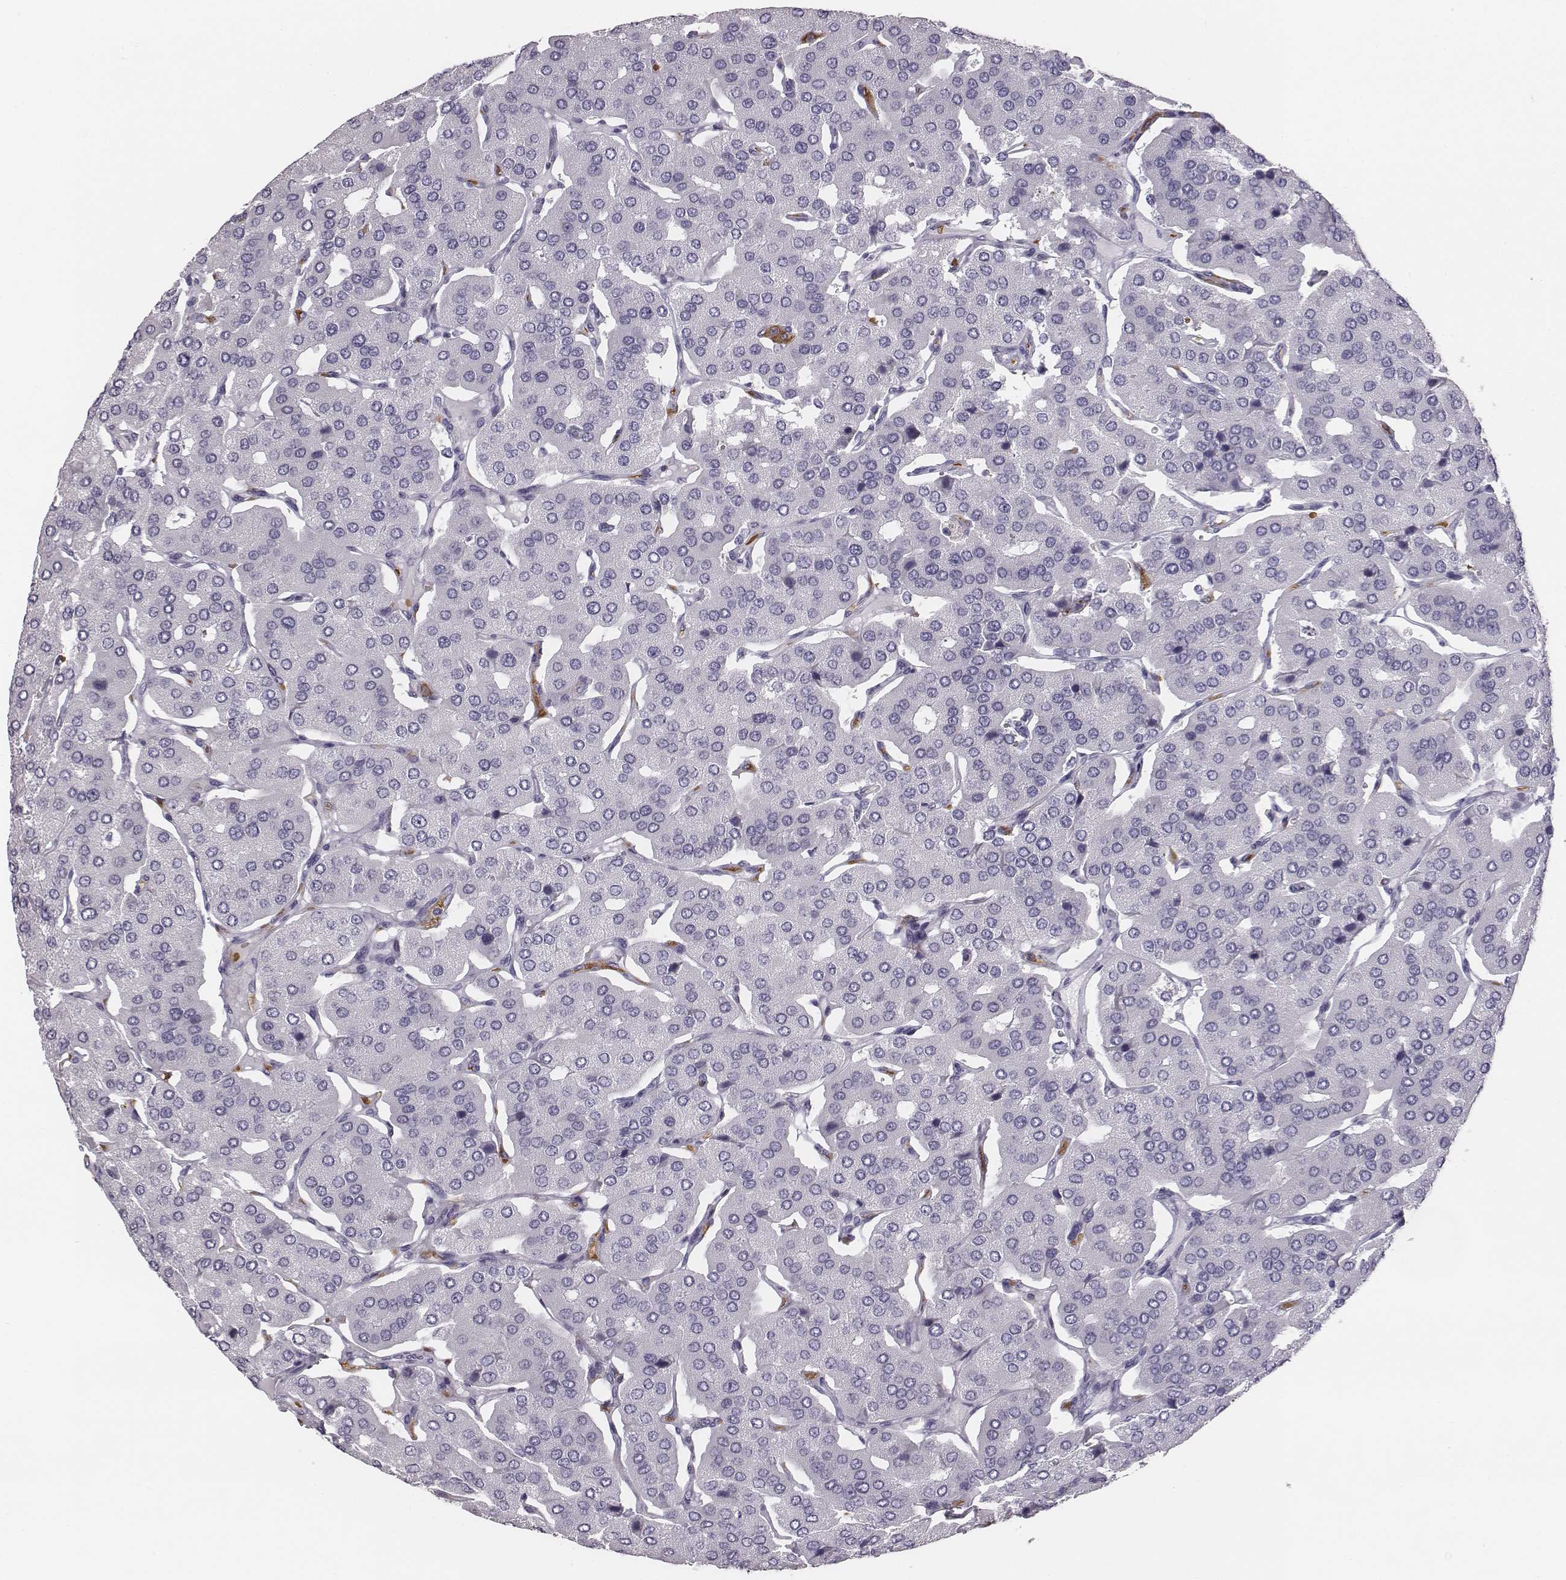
{"staining": {"intensity": "negative", "quantity": "none", "location": "none"}, "tissue": "parathyroid gland", "cell_type": "Glandular cells", "image_type": "normal", "snomed": [{"axis": "morphology", "description": "Normal tissue, NOS"}, {"axis": "morphology", "description": "Adenoma, NOS"}, {"axis": "topography", "description": "Parathyroid gland"}], "caption": "DAB (3,3'-diaminobenzidine) immunohistochemical staining of unremarkable parathyroid gland reveals no significant expression in glandular cells.", "gene": "HBZ", "patient": {"sex": "female", "age": 86}}